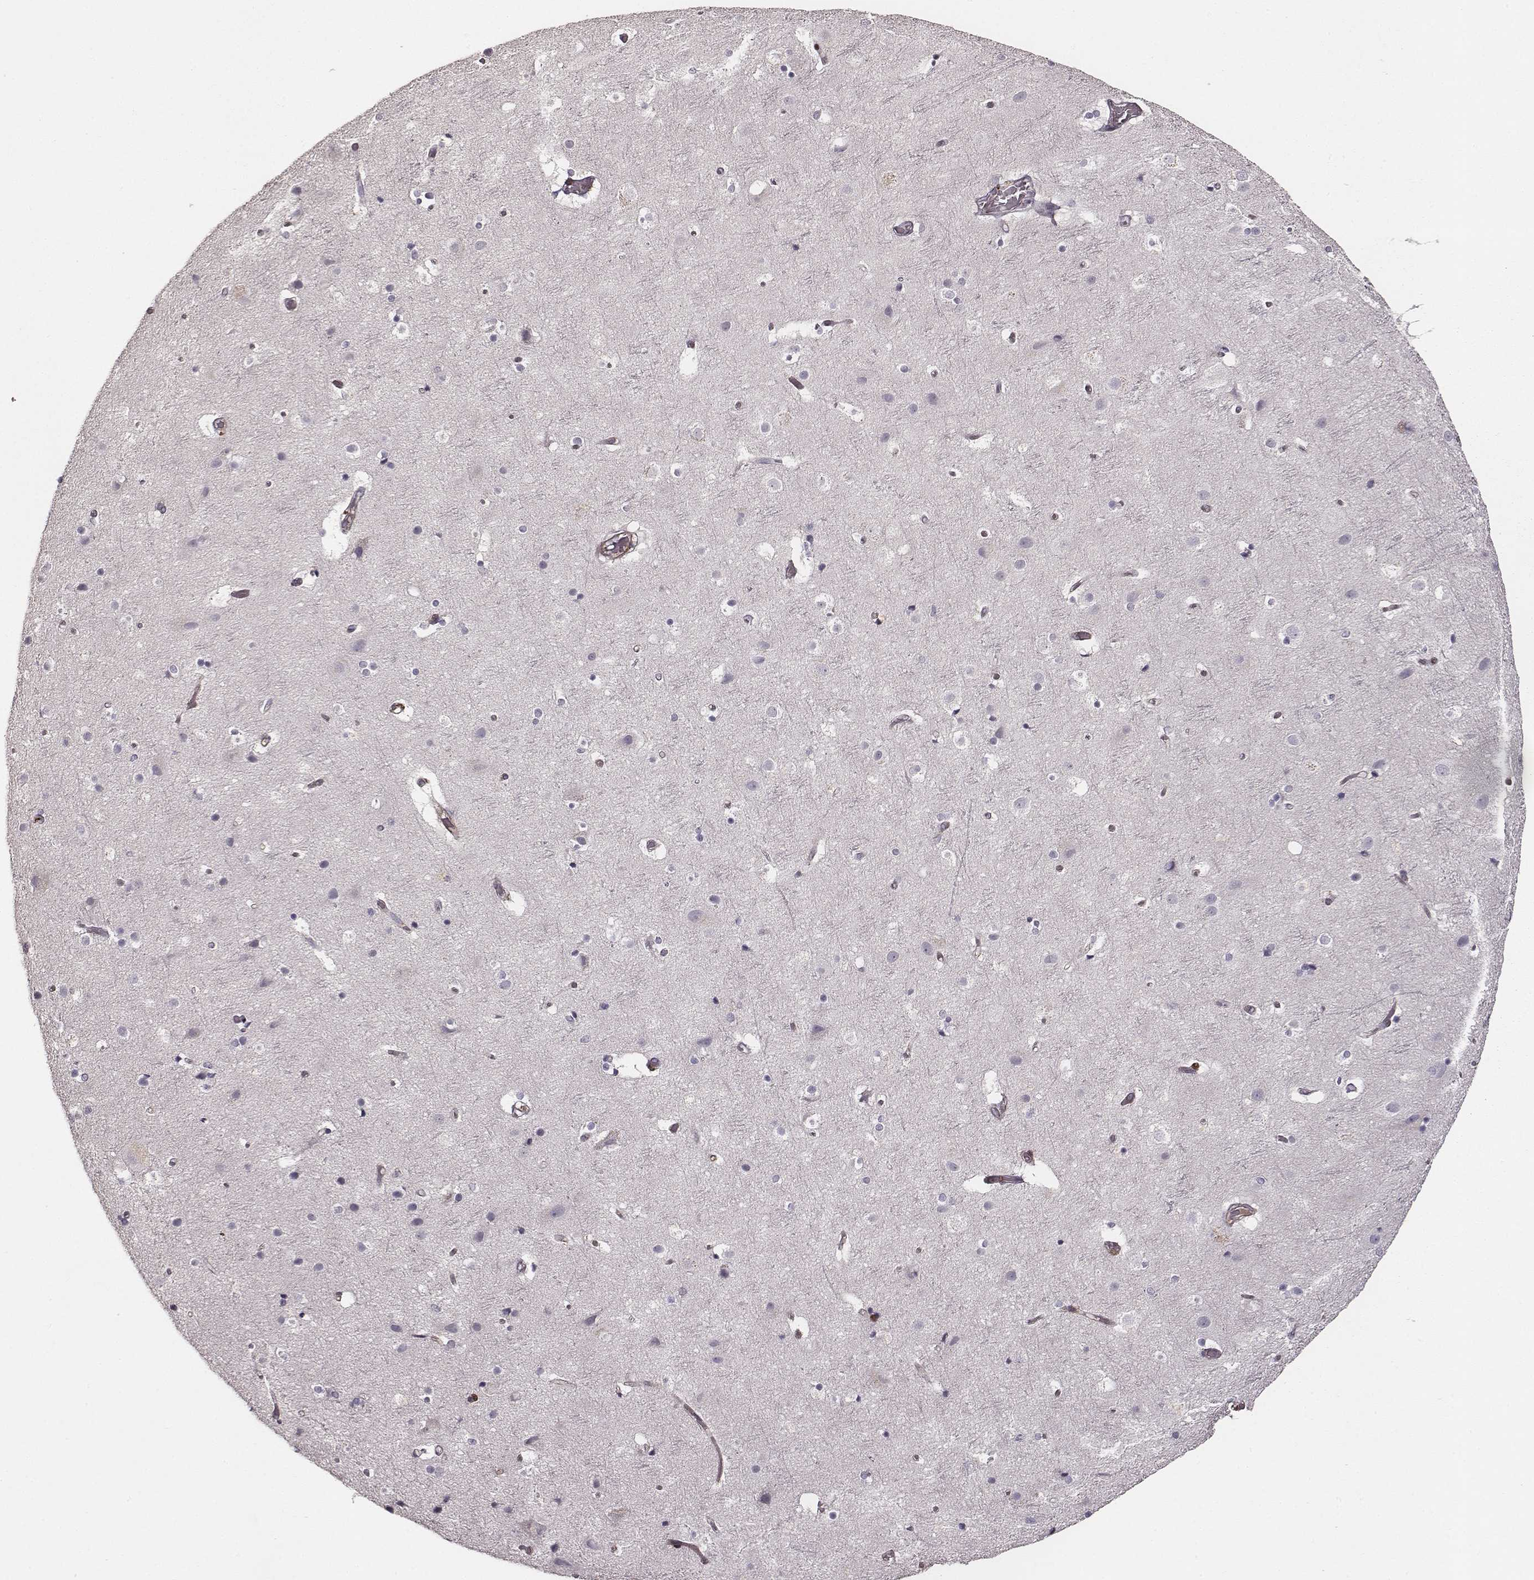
{"staining": {"intensity": "moderate", "quantity": "<25%", "location": "cytoplasmic/membranous"}, "tissue": "cerebral cortex", "cell_type": "Endothelial cells", "image_type": "normal", "snomed": [{"axis": "morphology", "description": "Normal tissue, NOS"}, {"axis": "topography", "description": "Cerebral cortex"}], "caption": "IHC (DAB) staining of normal human cerebral cortex exhibits moderate cytoplasmic/membranous protein positivity in about <25% of endothelial cells.", "gene": "ZYX", "patient": {"sex": "female", "age": 52}}